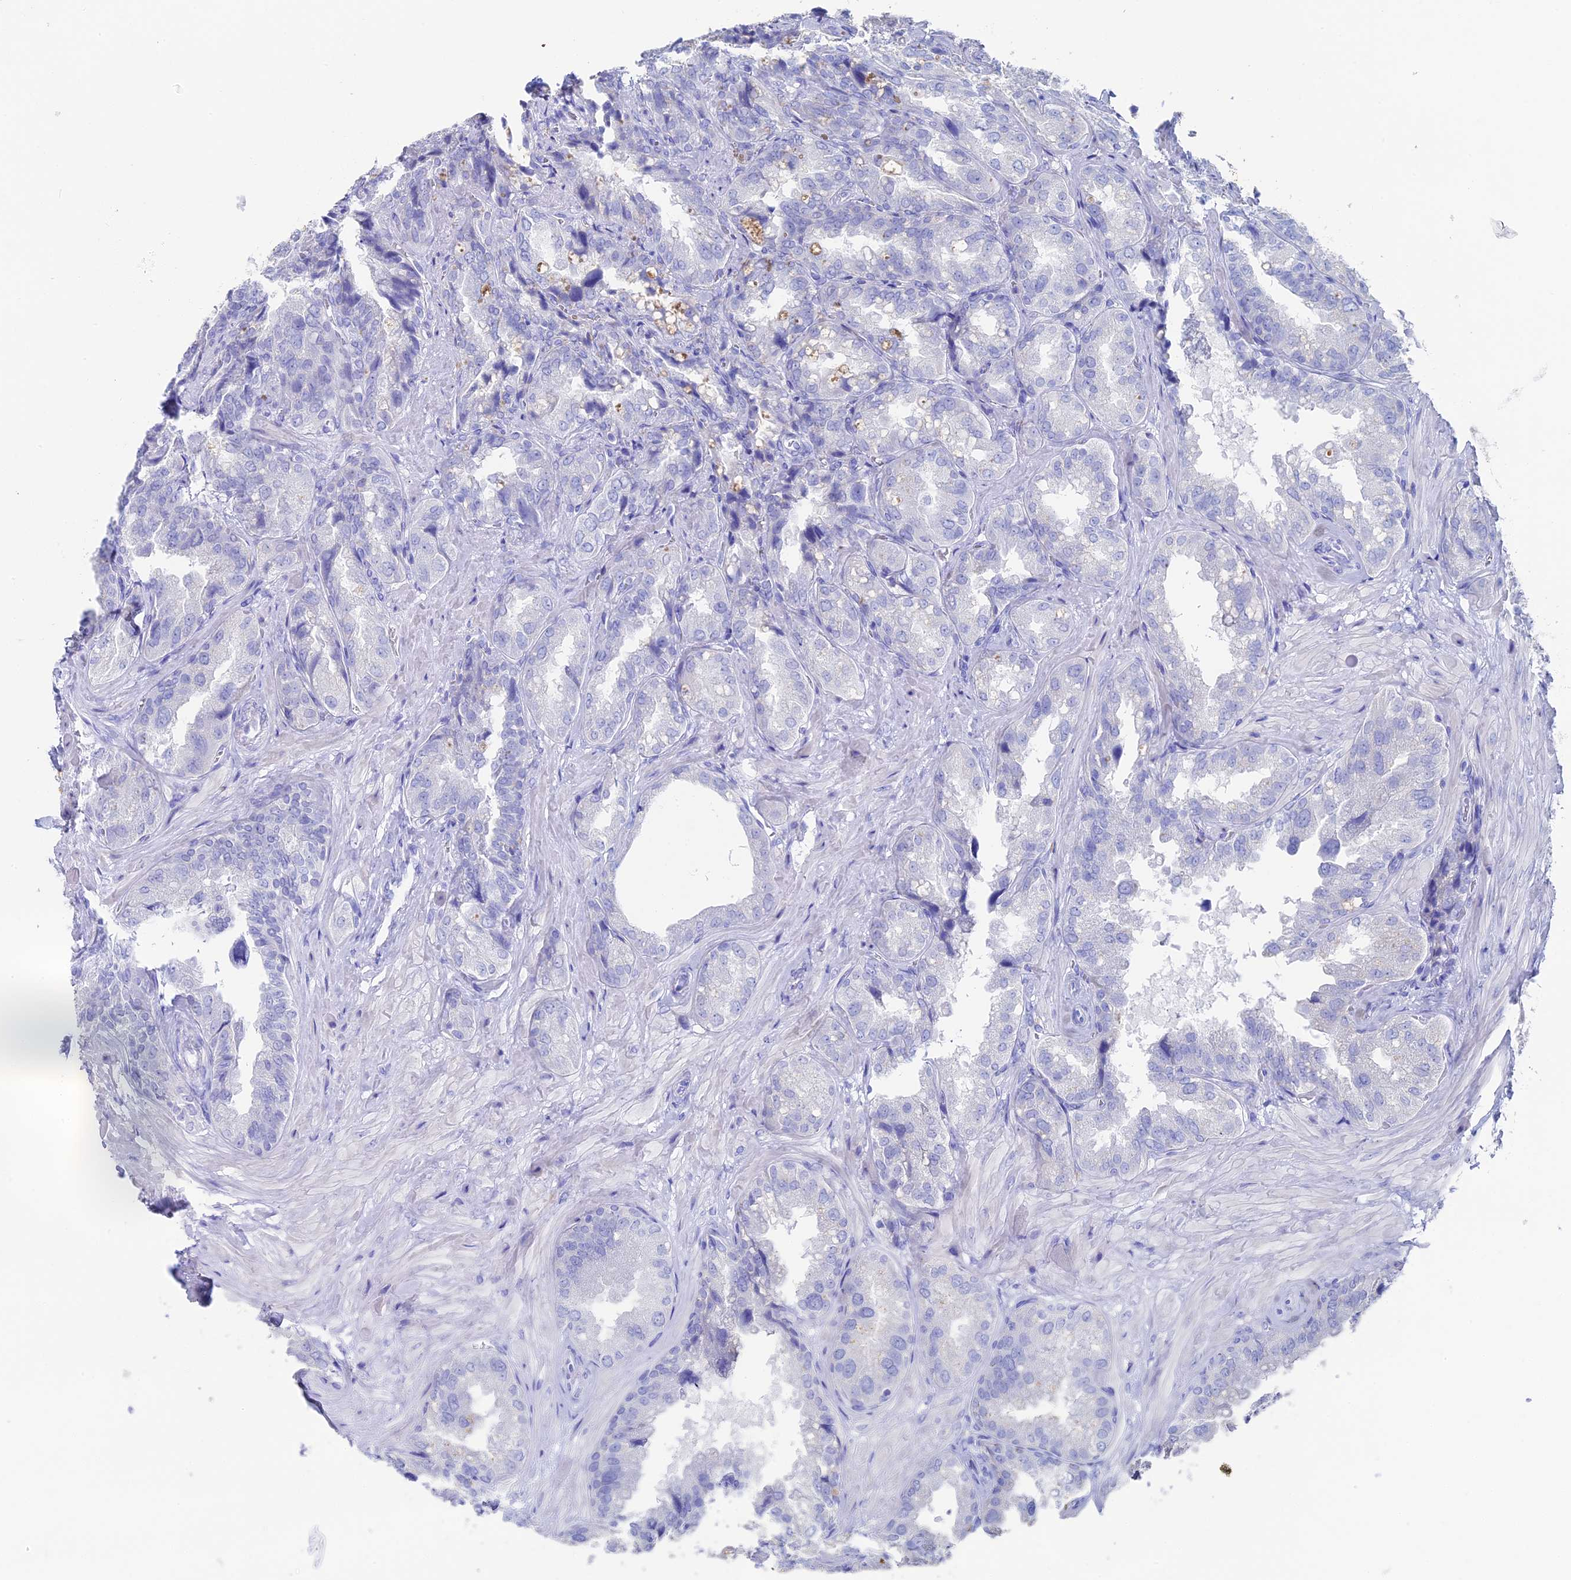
{"staining": {"intensity": "negative", "quantity": "none", "location": "none"}, "tissue": "seminal vesicle", "cell_type": "Glandular cells", "image_type": "normal", "snomed": [{"axis": "morphology", "description": "Normal tissue, NOS"}, {"axis": "topography", "description": "Prostate and seminal vesicle, NOS"}, {"axis": "topography", "description": "Prostate"}, {"axis": "topography", "description": "Seminal veicle"}], "caption": "Immunohistochemical staining of benign seminal vesicle demonstrates no significant expression in glandular cells.", "gene": "UNC119", "patient": {"sex": "male", "age": 67}}